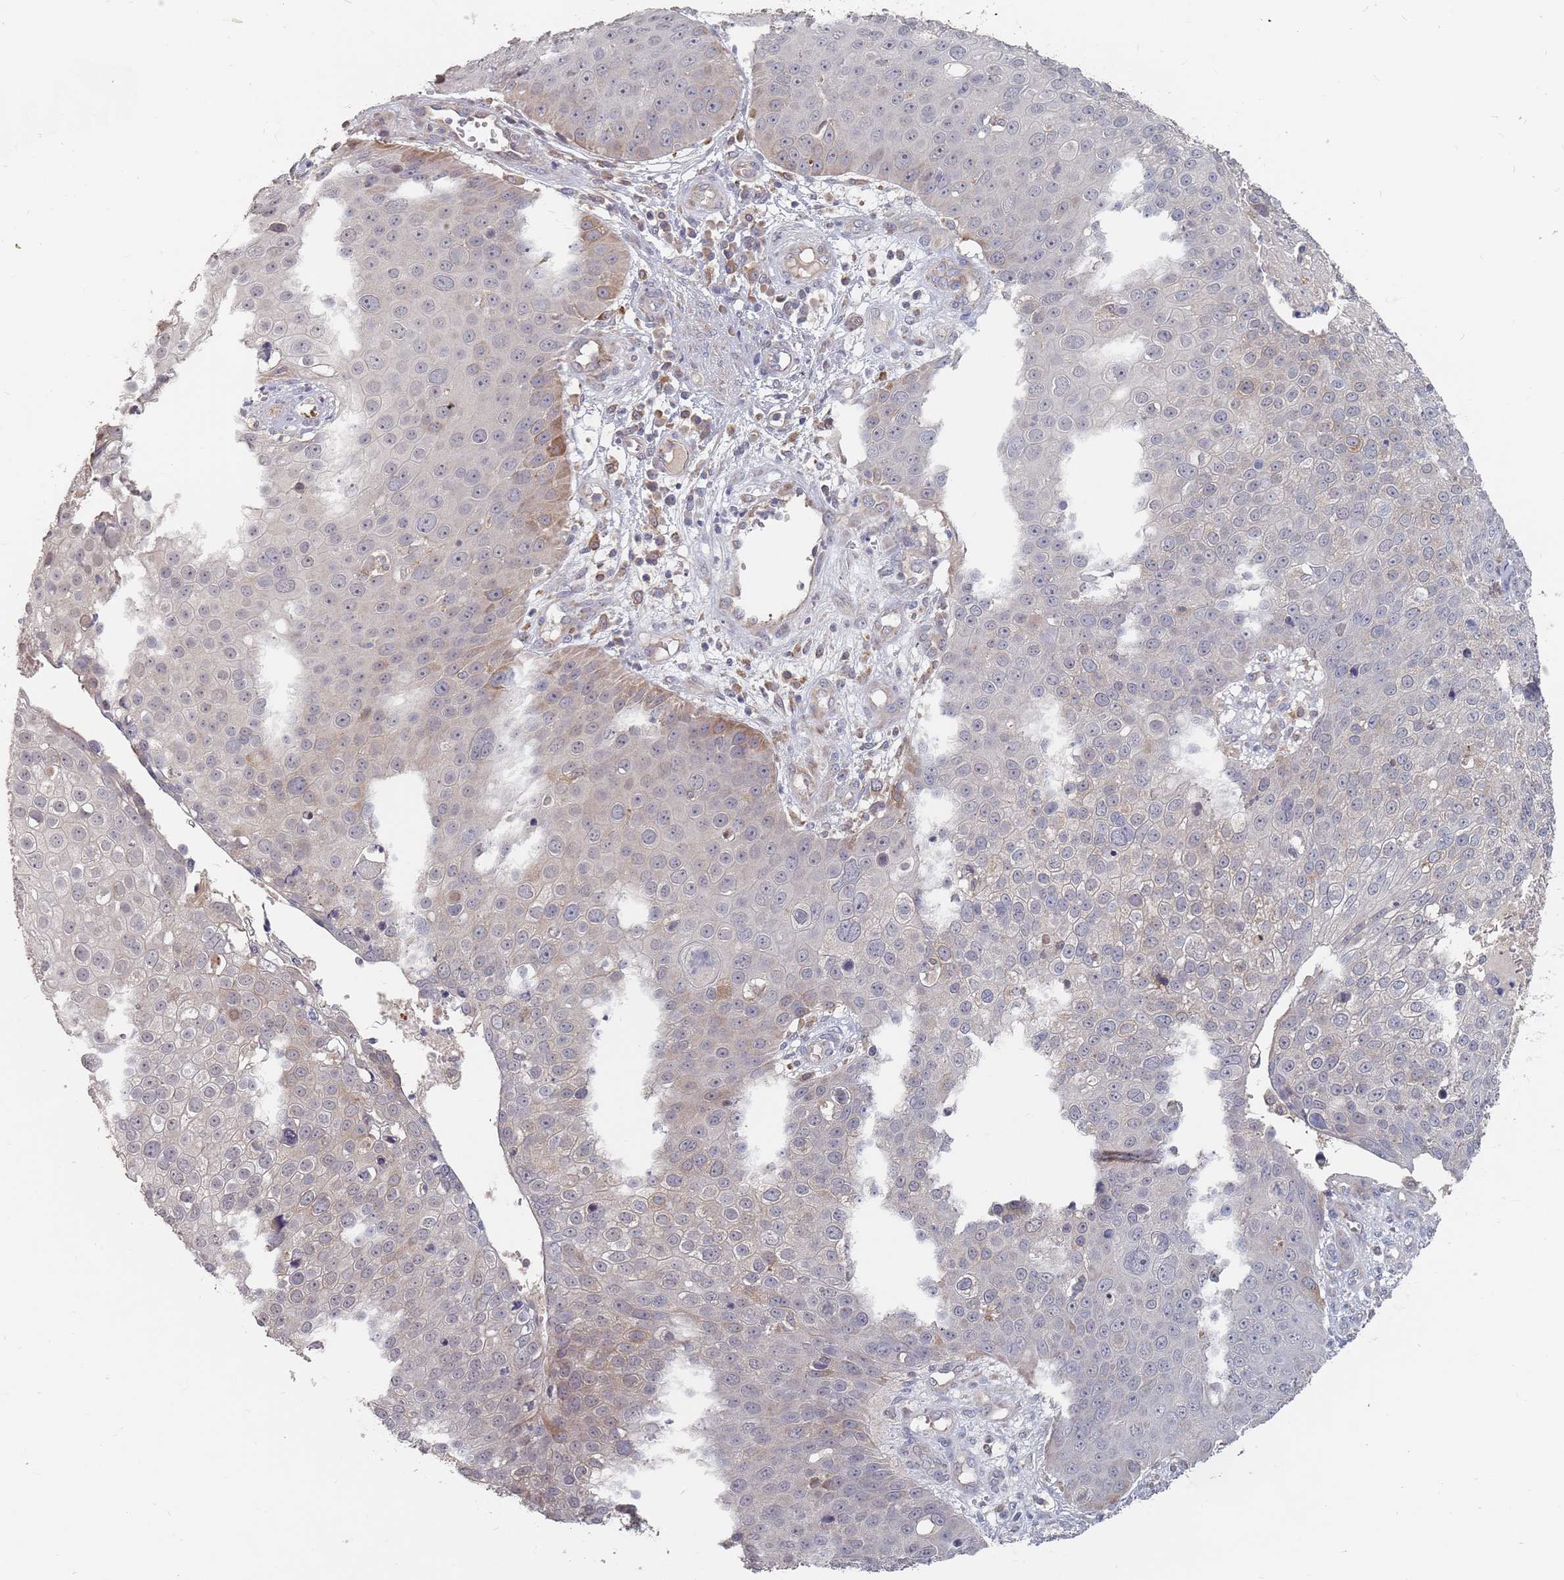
{"staining": {"intensity": "negative", "quantity": "none", "location": "none"}, "tissue": "skin cancer", "cell_type": "Tumor cells", "image_type": "cancer", "snomed": [{"axis": "morphology", "description": "Squamous cell carcinoma, NOS"}, {"axis": "topography", "description": "Skin"}], "caption": "High magnification brightfield microscopy of squamous cell carcinoma (skin) stained with DAB (3,3'-diaminobenzidine) (brown) and counterstained with hematoxylin (blue): tumor cells show no significant positivity.", "gene": "ADAL", "patient": {"sex": "male", "age": 71}}